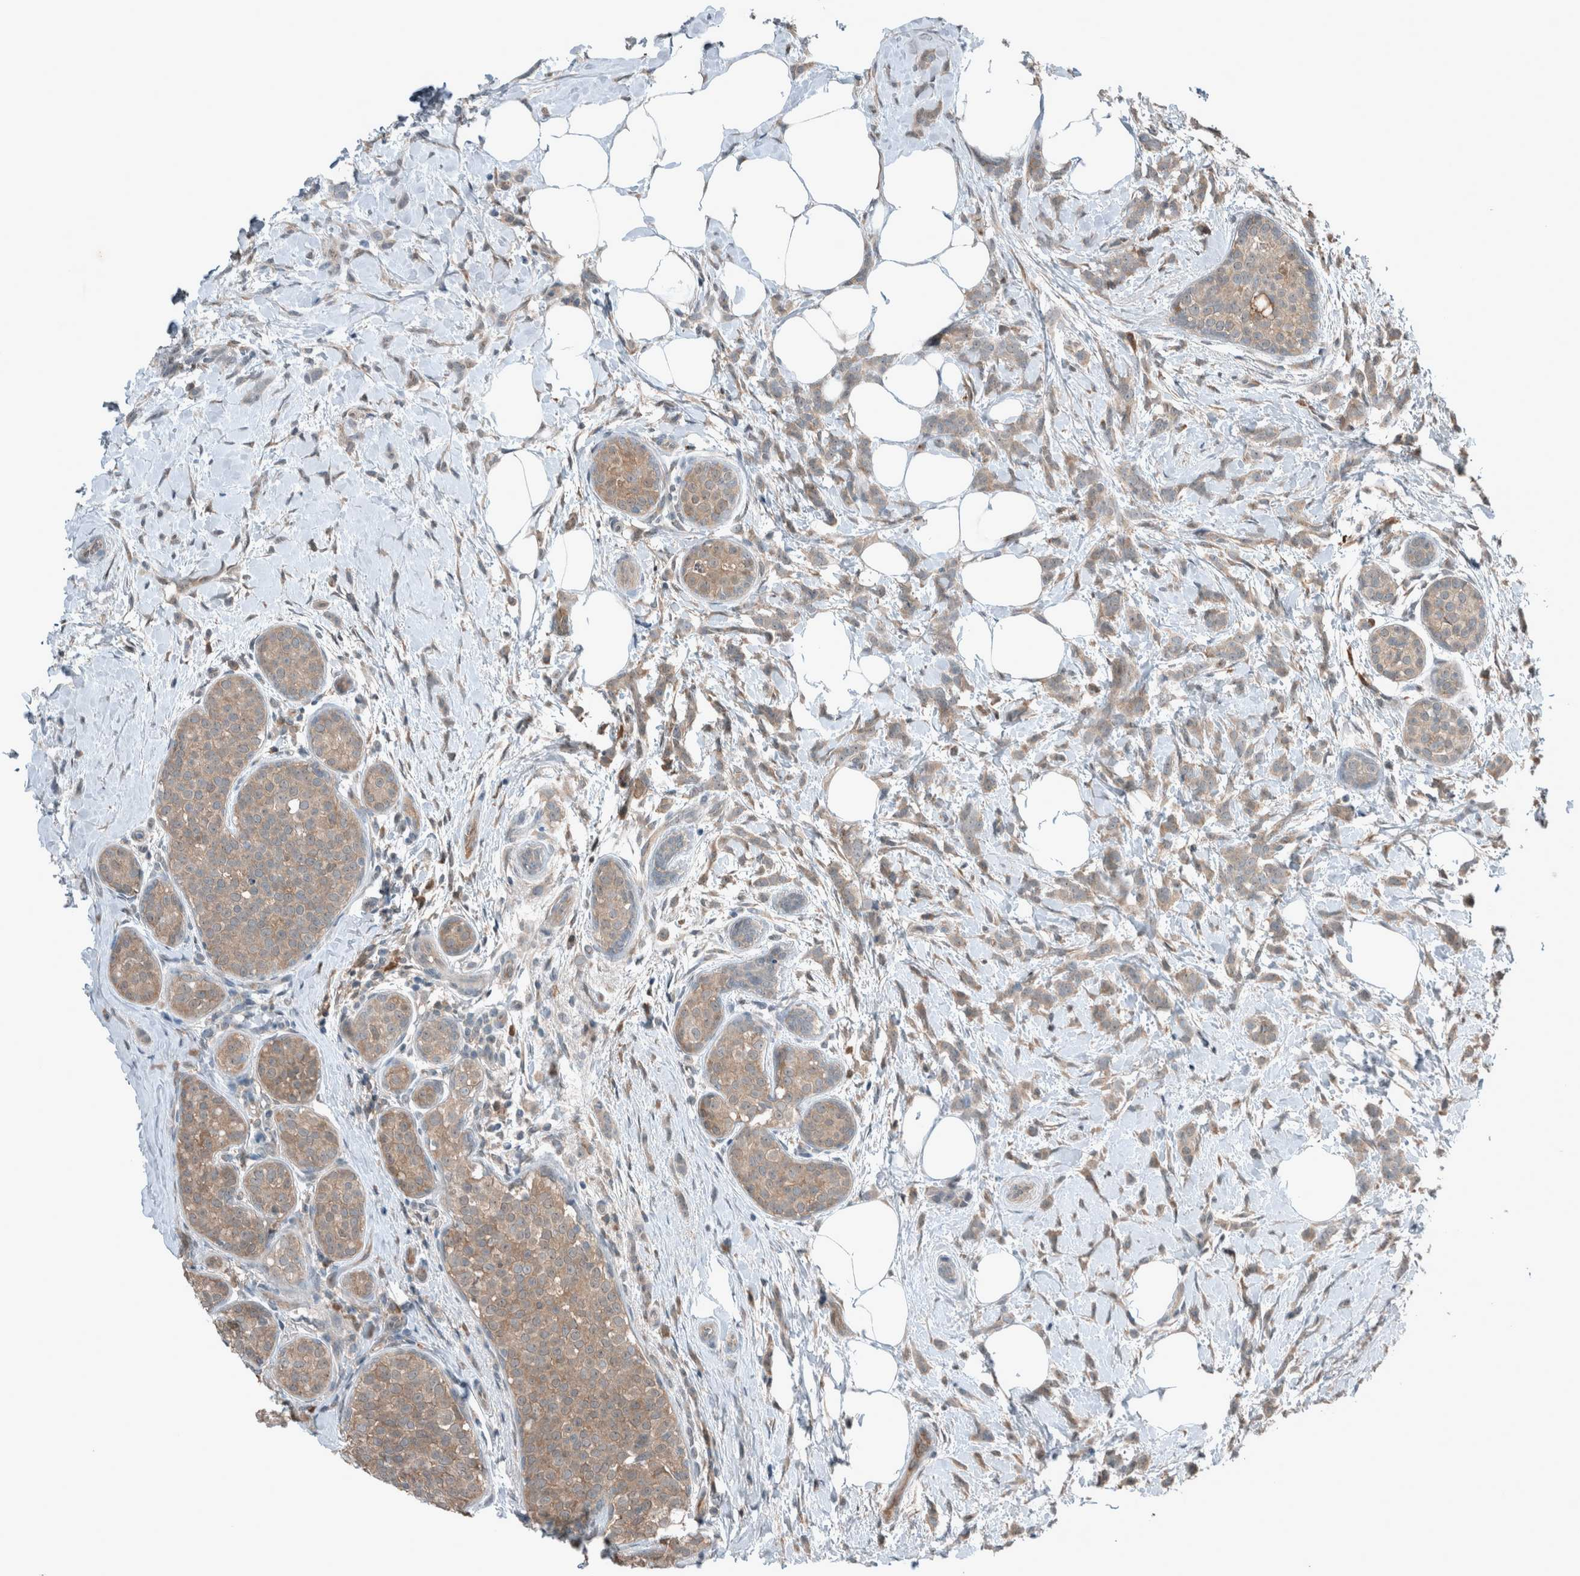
{"staining": {"intensity": "weak", "quantity": ">75%", "location": "cytoplasmic/membranous"}, "tissue": "breast cancer", "cell_type": "Tumor cells", "image_type": "cancer", "snomed": [{"axis": "morphology", "description": "Lobular carcinoma, in situ"}, {"axis": "morphology", "description": "Lobular carcinoma"}, {"axis": "topography", "description": "Breast"}], "caption": "Immunohistochemical staining of breast cancer (lobular carcinoma in situ) shows low levels of weak cytoplasmic/membranous positivity in about >75% of tumor cells. The staining was performed using DAB (3,3'-diaminobenzidine) to visualize the protein expression in brown, while the nuclei were stained in blue with hematoxylin (Magnification: 20x).", "gene": "RALGDS", "patient": {"sex": "female", "age": 41}}